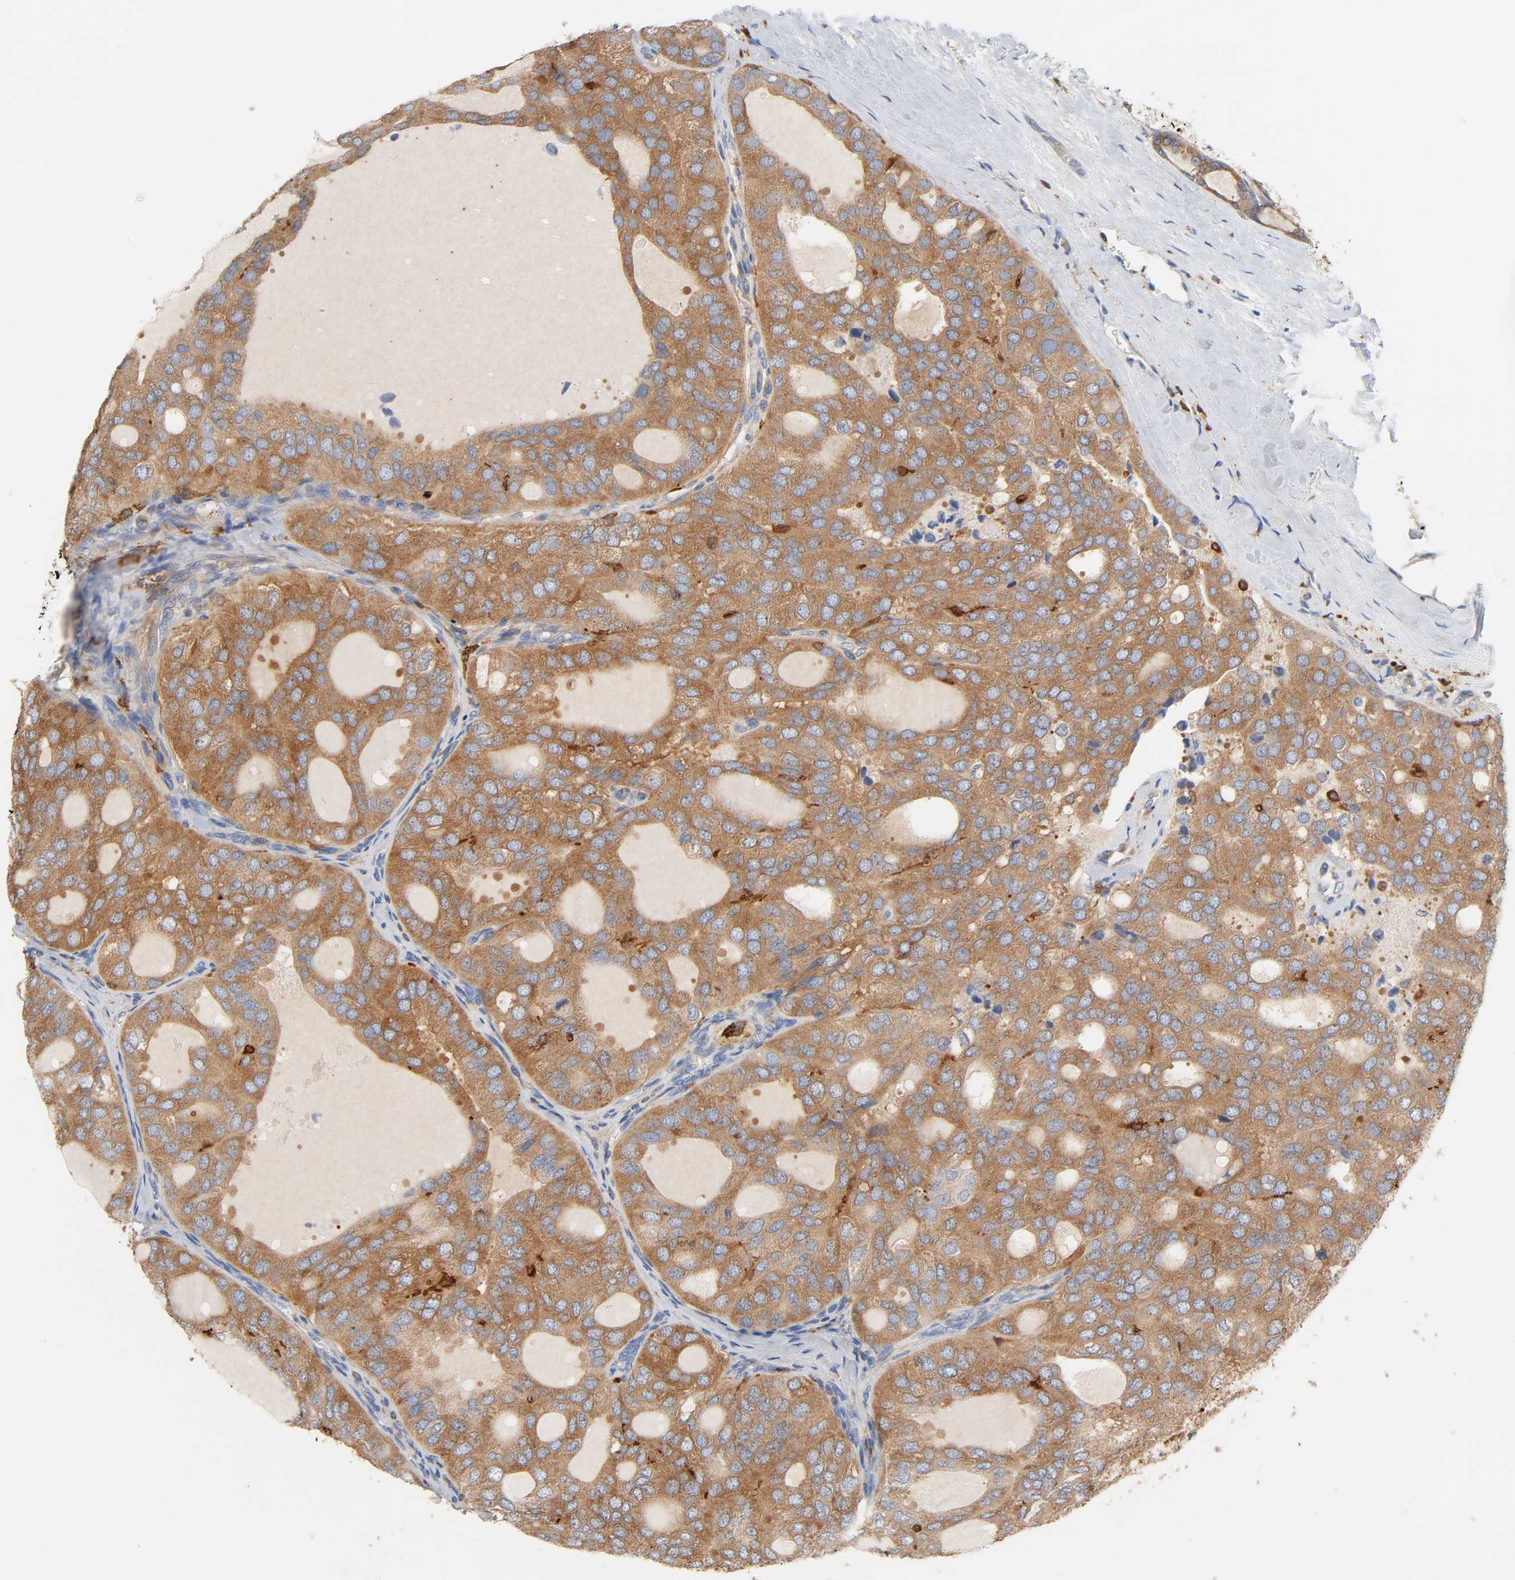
{"staining": {"intensity": "moderate", "quantity": ">75%", "location": "cytoplasmic/membranous"}, "tissue": "thyroid cancer", "cell_type": "Tumor cells", "image_type": "cancer", "snomed": [{"axis": "morphology", "description": "Follicular adenoma carcinoma, NOS"}, {"axis": "topography", "description": "Thyroid gland"}], "caption": "Brown immunohistochemical staining in human thyroid follicular adenoma carcinoma reveals moderate cytoplasmic/membranous positivity in about >75% of tumor cells.", "gene": "BIN1", "patient": {"sex": "male", "age": 75}}